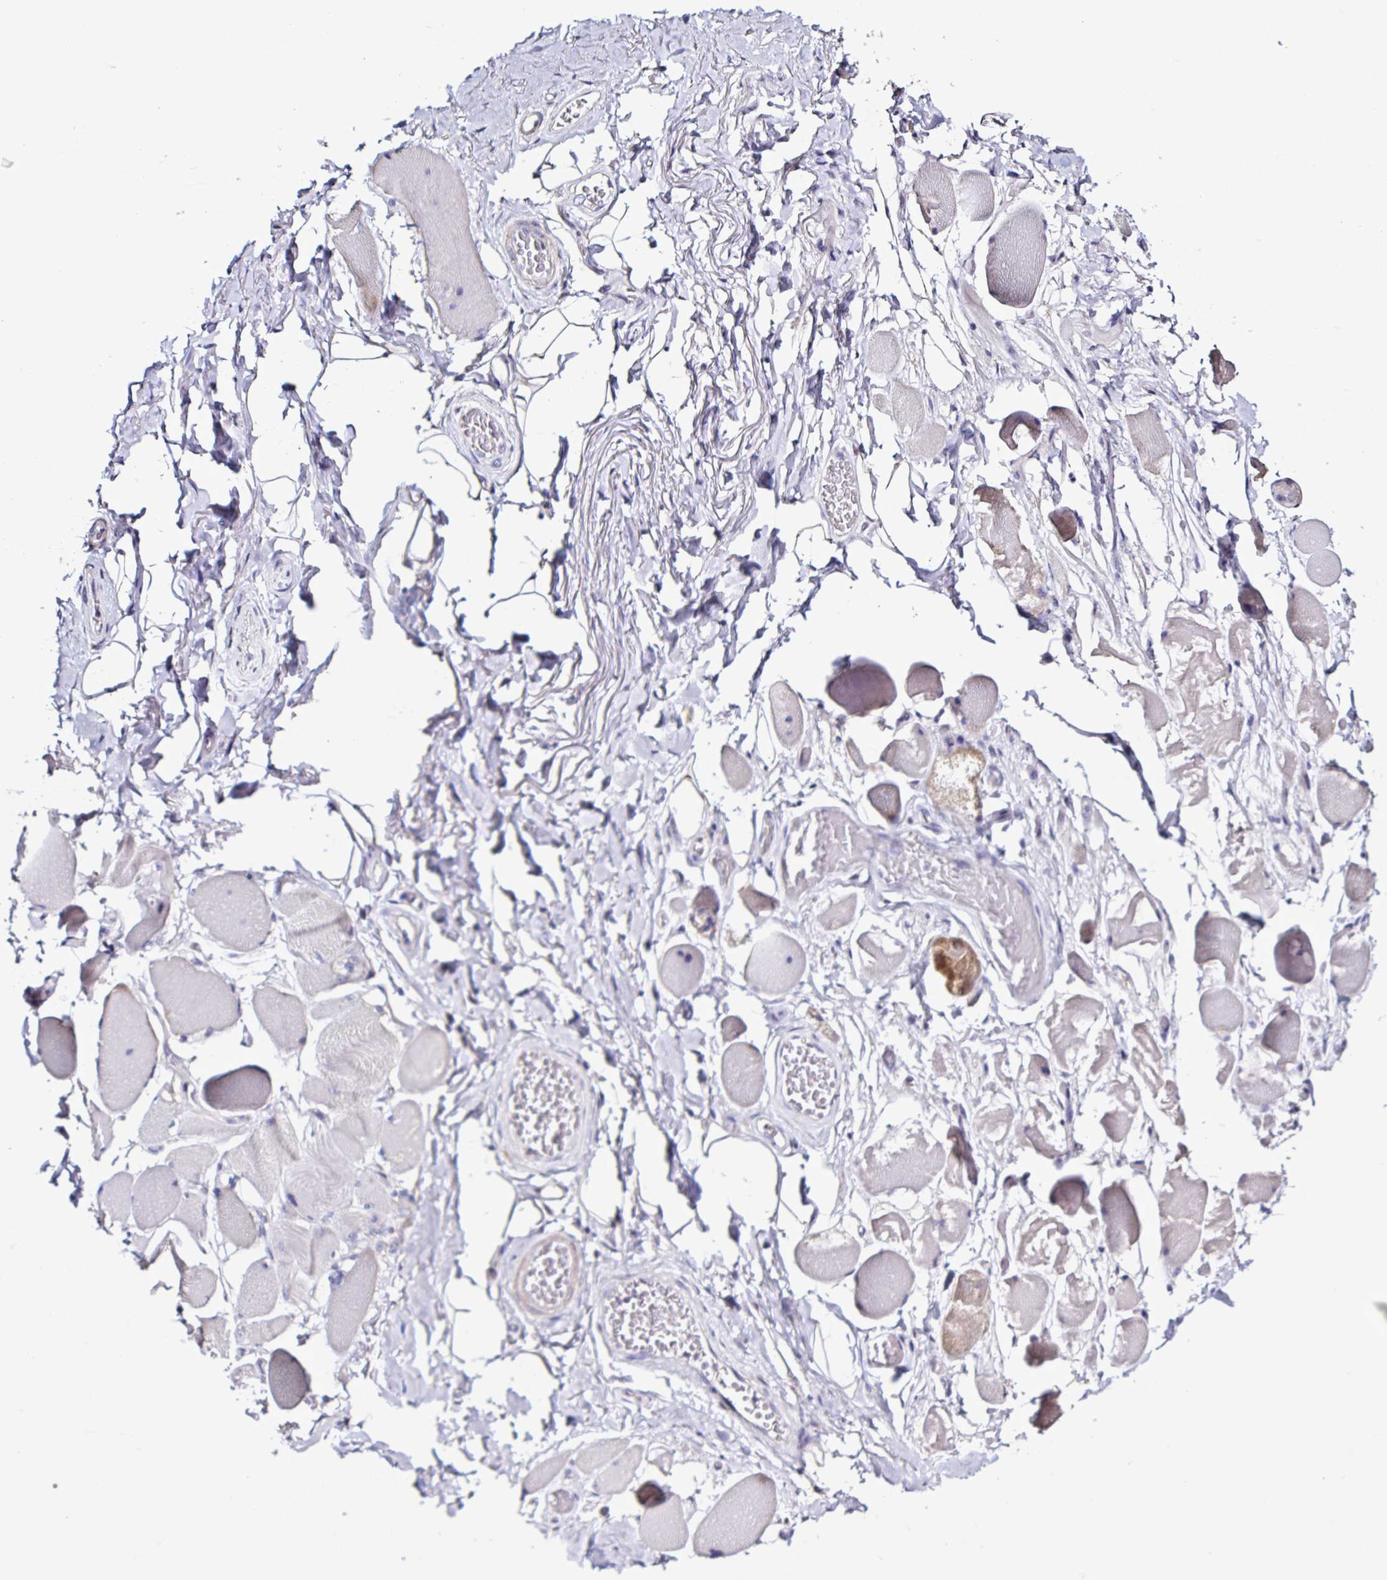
{"staining": {"intensity": "negative", "quantity": "none", "location": "none"}, "tissue": "skeletal muscle", "cell_type": "Myocytes", "image_type": "normal", "snomed": [{"axis": "morphology", "description": "Normal tissue, NOS"}, {"axis": "topography", "description": "Skeletal muscle"}, {"axis": "topography", "description": "Anal"}, {"axis": "topography", "description": "Peripheral nerve tissue"}], "caption": "This photomicrograph is of normal skeletal muscle stained with IHC to label a protein in brown with the nuclei are counter-stained blue. There is no staining in myocytes. The staining is performed using DAB (3,3'-diaminobenzidine) brown chromogen with nuclei counter-stained in using hematoxylin.", "gene": "PLA2G4E", "patient": {"sex": "male", "age": 53}}